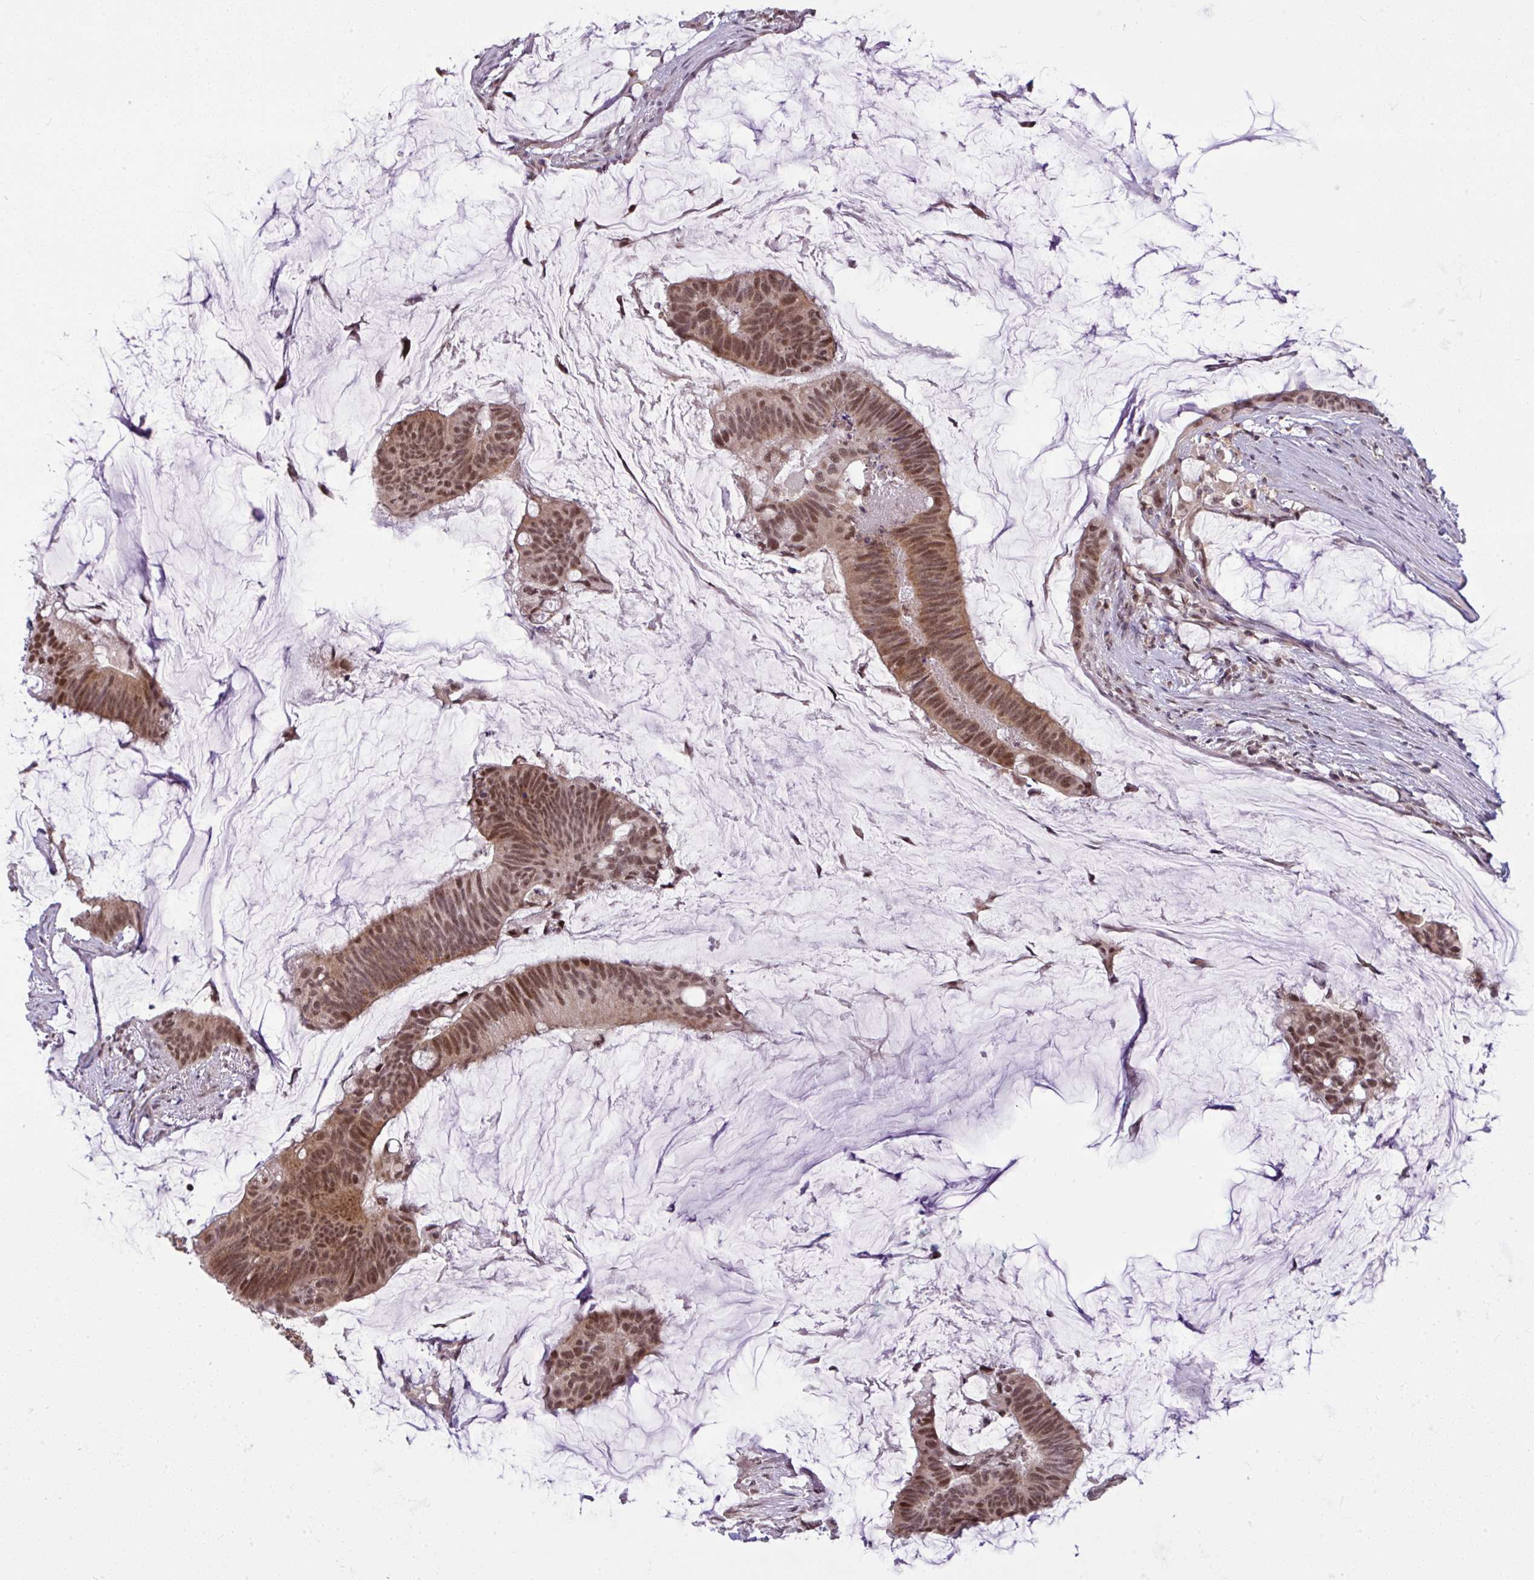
{"staining": {"intensity": "moderate", "quantity": ">75%", "location": "nuclear"}, "tissue": "colorectal cancer", "cell_type": "Tumor cells", "image_type": "cancer", "snomed": [{"axis": "morphology", "description": "Adenocarcinoma, NOS"}, {"axis": "topography", "description": "Colon"}], "caption": "Immunohistochemistry (IHC) (DAB) staining of human adenocarcinoma (colorectal) displays moderate nuclear protein positivity in approximately >75% of tumor cells.", "gene": "KLF2", "patient": {"sex": "male", "age": 62}}